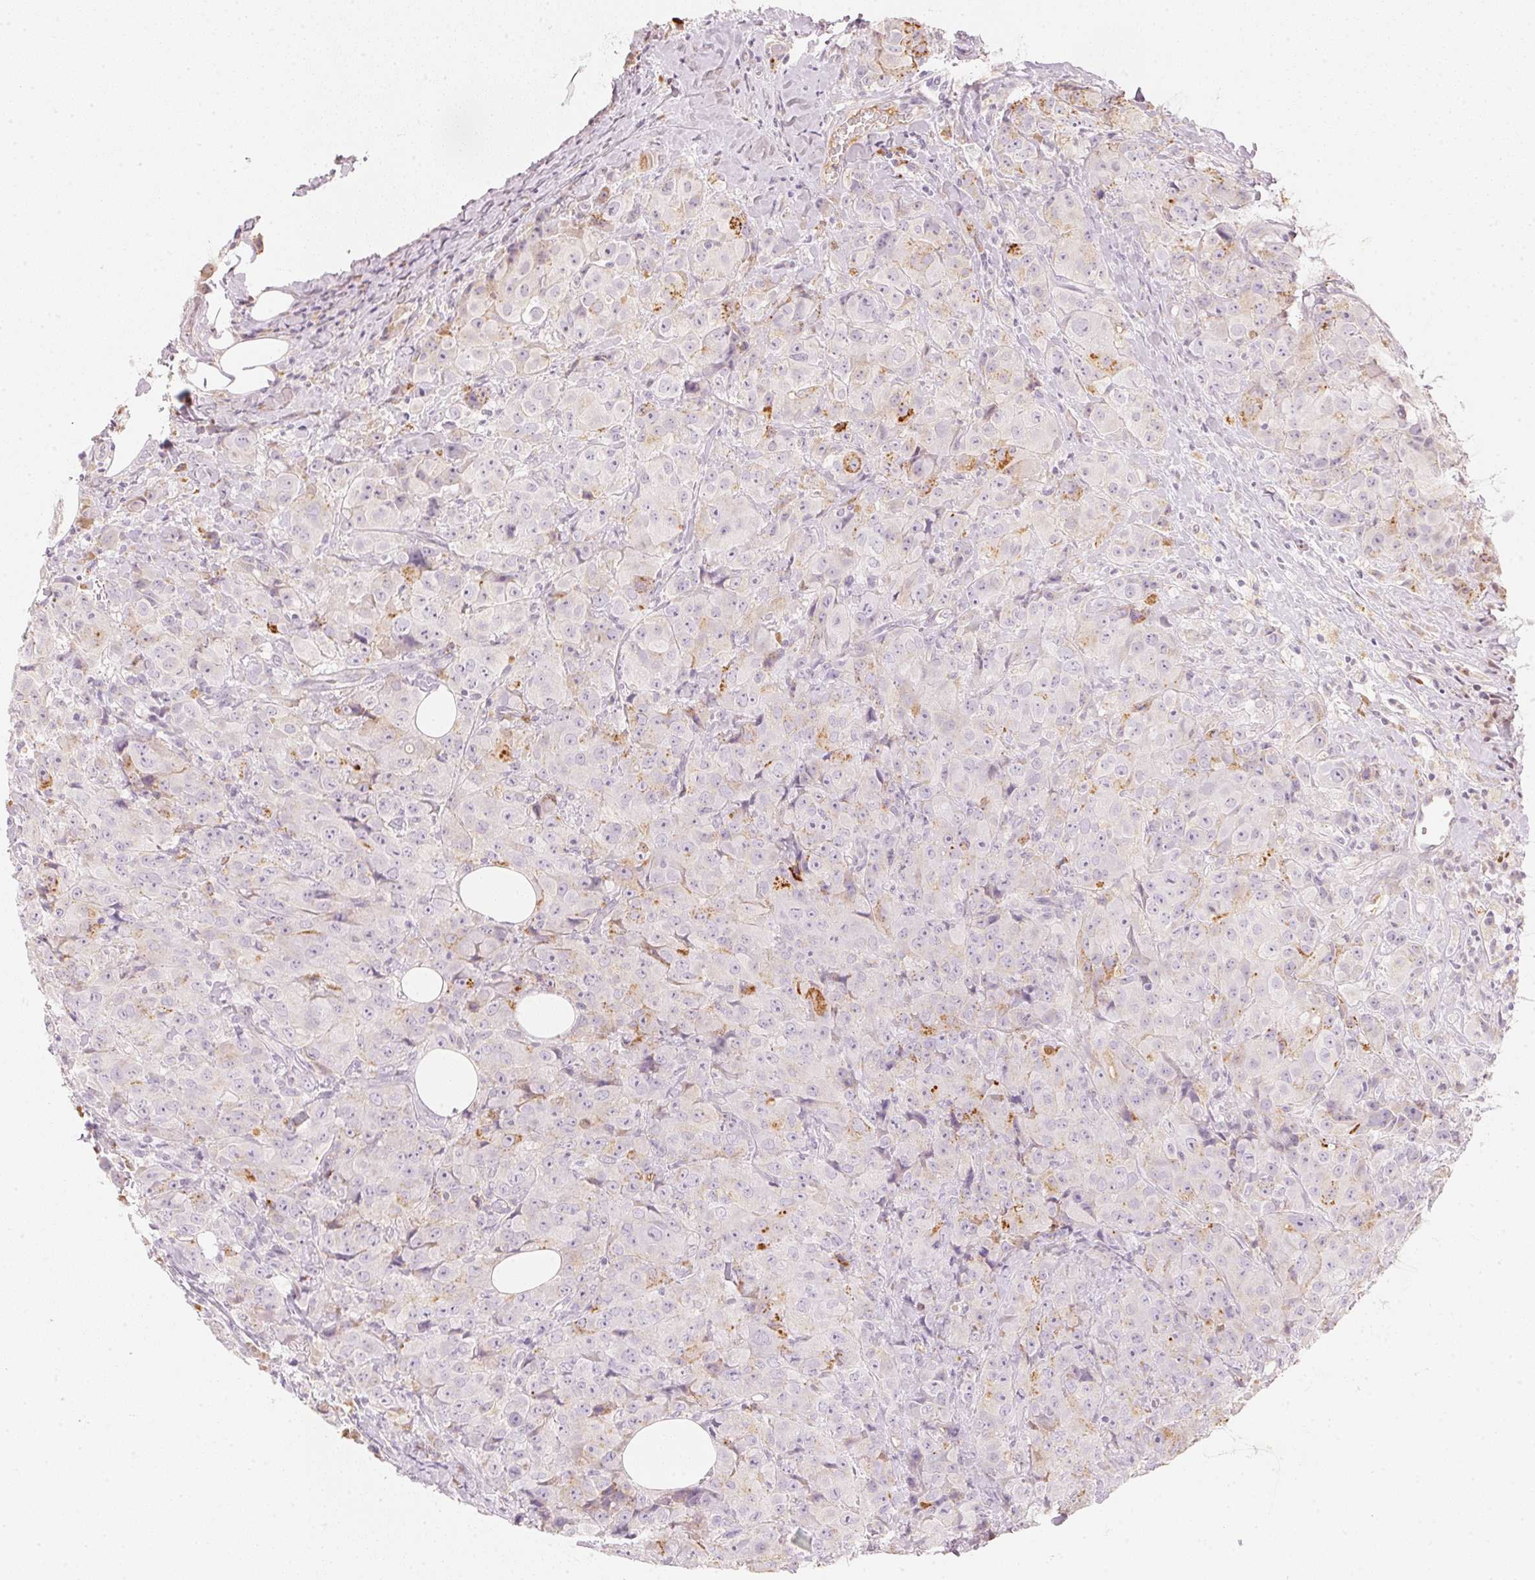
{"staining": {"intensity": "moderate", "quantity": "<25%", "location": "cytoplasmic/membranous"}, "tissue": "breast cancer", "cell_type": "Tumor cells", "image_type": "cancer", "snomed": [{"axis": "morphology", "description": "Normal tissue, NOS"}, {"axis": "morphology", "description": "Duct carcinoma"}, {"axis": "topography", "description": "Breast"}], "caption": "Moderate cytoplasmic/membranous protein staining is appreciated in about <25% of tumor cells in breast infiltrating ductal carcinoma.", "gene": "RMDN2", "patient": {"sex": "female", "age": 43}}